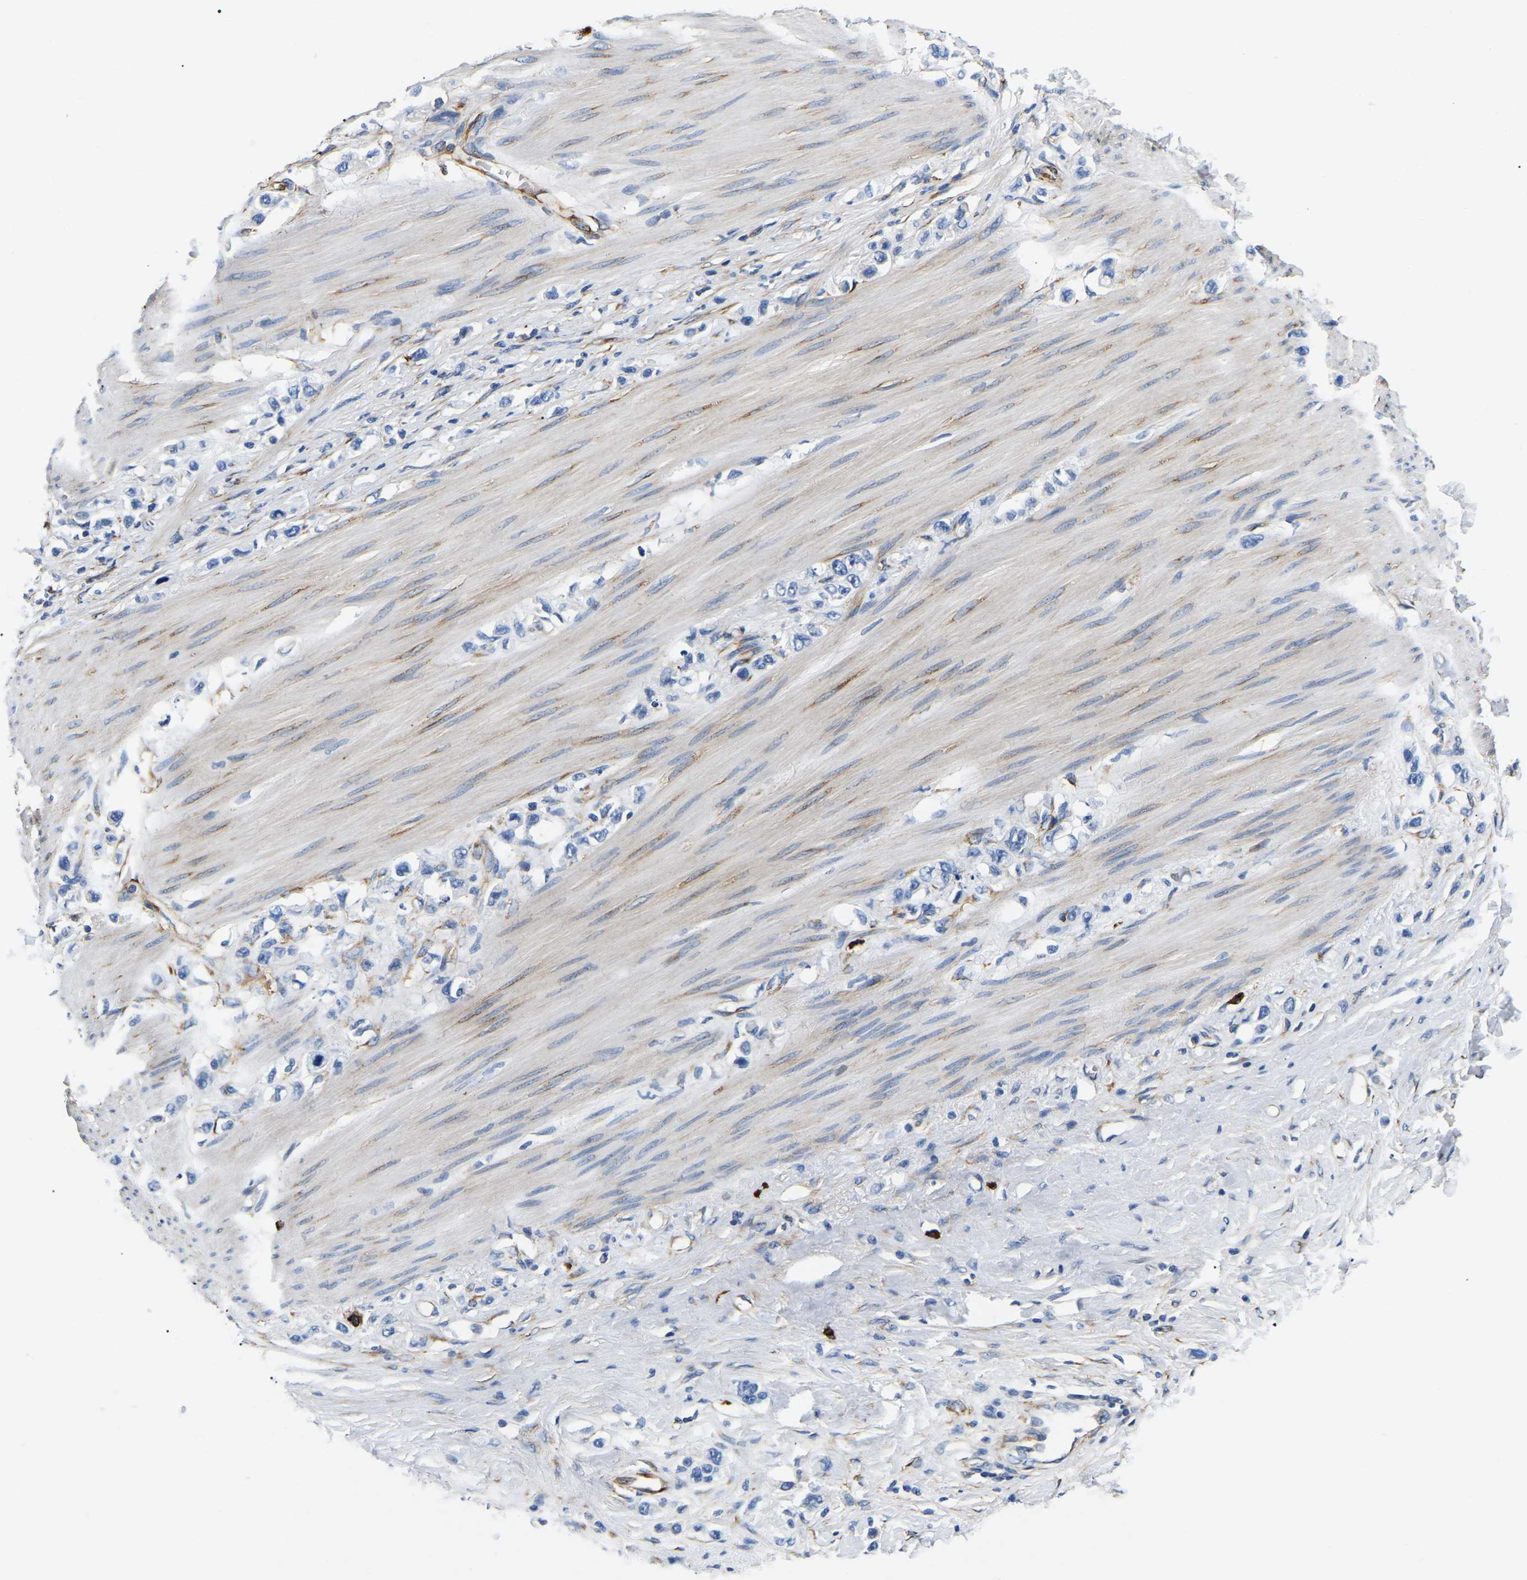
{"staining": {"intensity": "negative", "quantity": "none", "location": "none"}, "tissue": "stomach cancer", "cell_type": "Tumor cells", "image_type": "cancer", "snomed": [{"axis": "morphology", "description": "Adenocarcinoma, NOS"}, {"axis": "topography", "description": "Stomach"}], "caption": "Tumor cells show no significant protein expression in stomach cancer.", "gene": "DUSP8", "patient": {"sex": "female", "age": 65}}